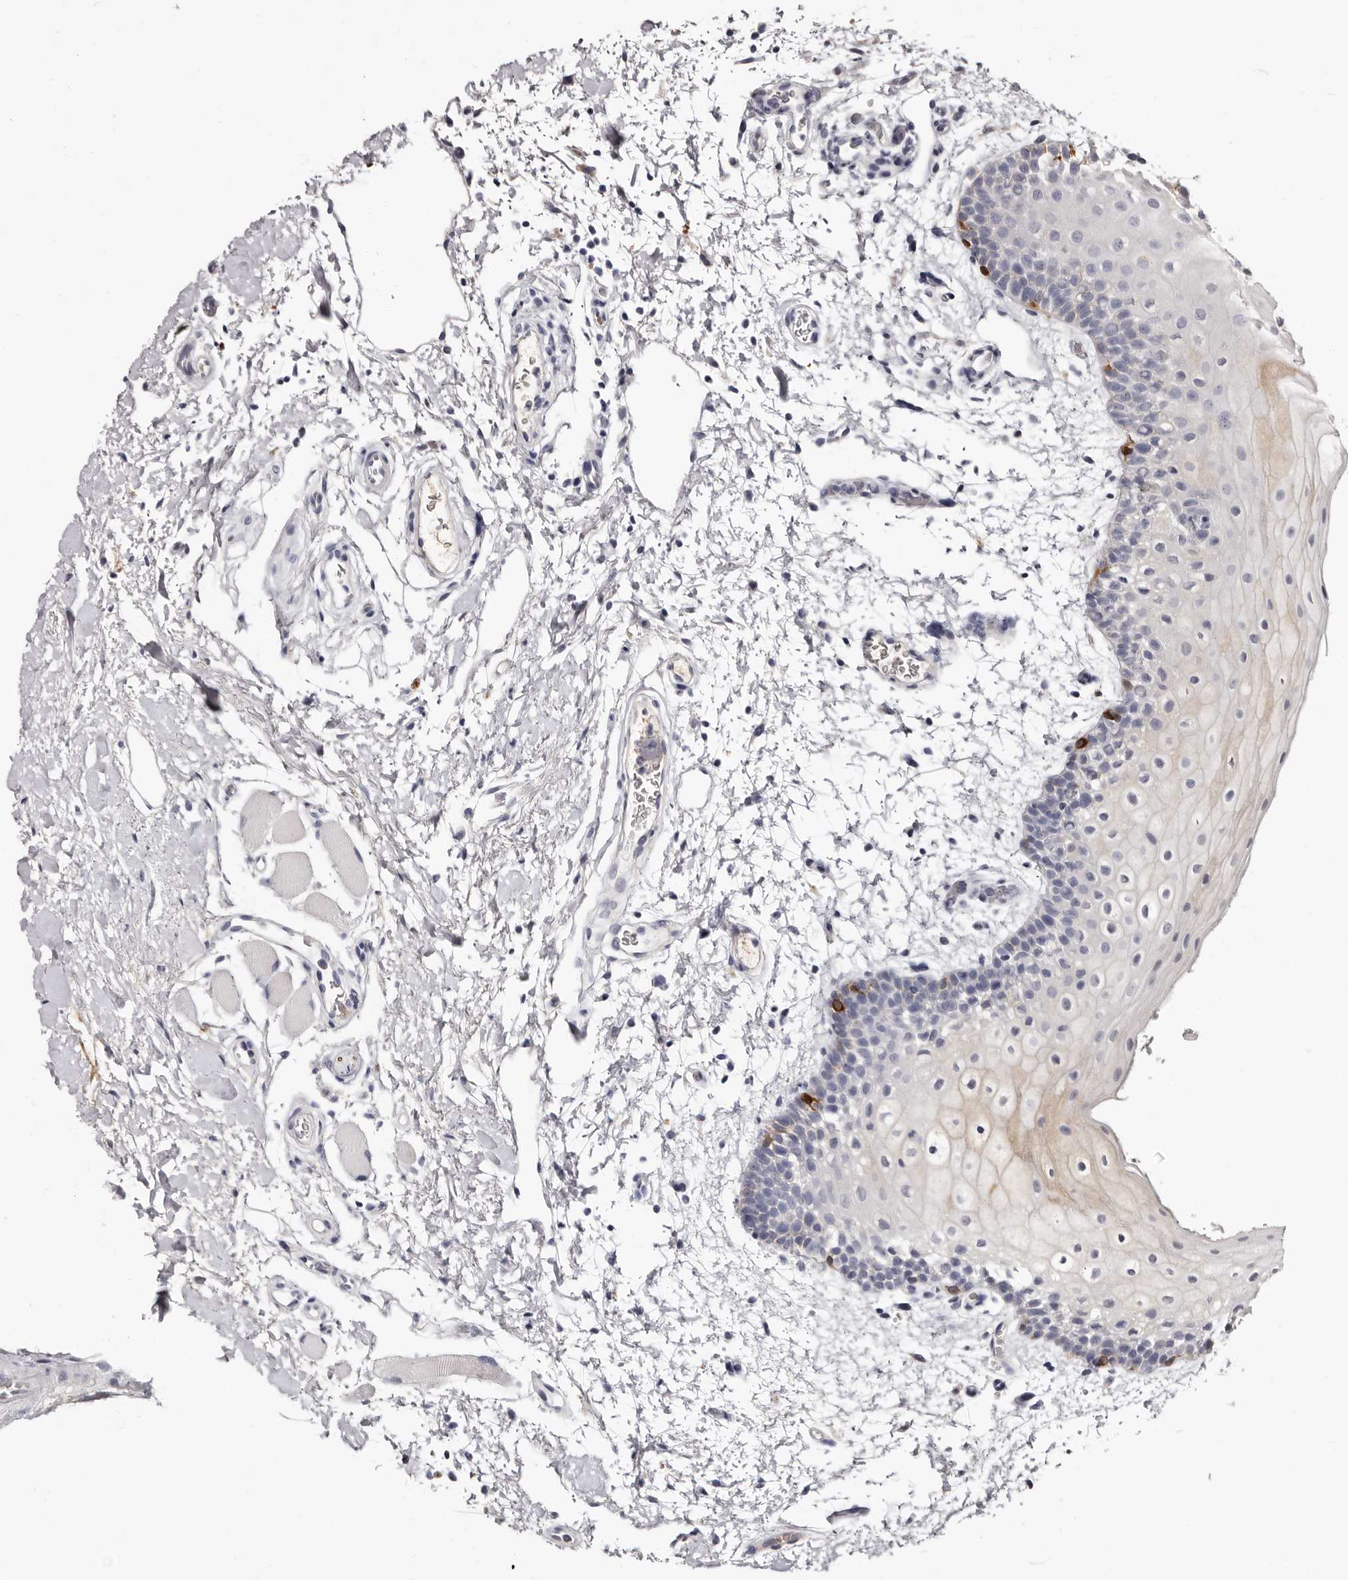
{"staining": {"intensity": "negative", "quantity": "none", "location": "none"}, "tissue": "oral mucosa", "cell_type": "Squamous epithelial cells", "image_type": "normal", "snomed": [{"axis": "morphology", "description": "Normal tissue, NOS"}, {"axis": "topography", "description": "Oral tissue"}], "caption": "Oral mucosa was stained to show a protein in brown. There is no significant positivity in squamous epithelial cells.", "gene": "TBC1D22B", "patient": {"sex": "male", "age": 62}}